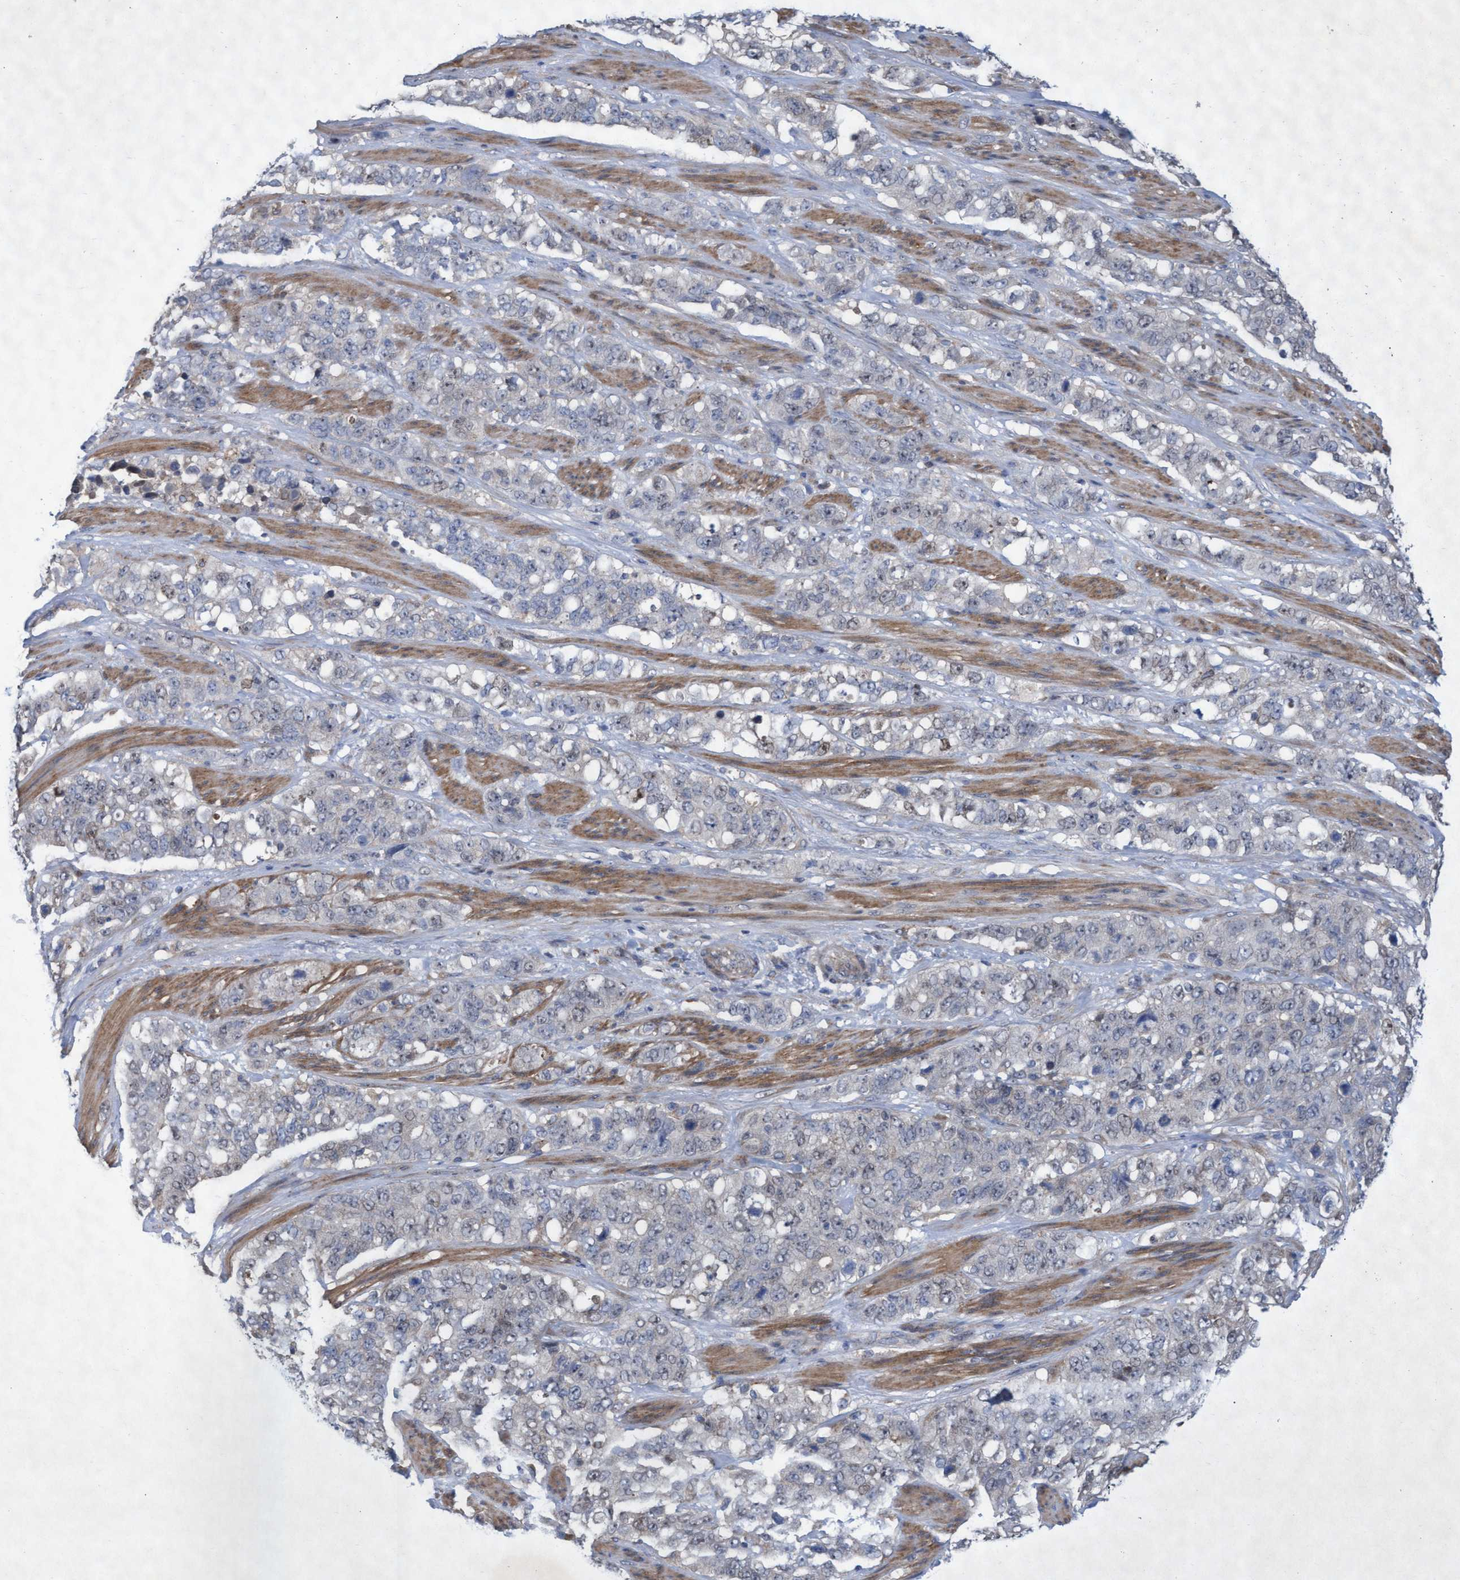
{"staining": {"intensity": "negative", "quantity": "none", "location": "none"}, "tissue": "stomach cancer", "cell_type": "Tumor cells", "image_type": "cancer", "snomed": [{"axis": "morphology", "description": "Adenocarcinoma, NOS"}, {"axis": "topography", "description": "Stomach"}], "caption": "This is a micrograph of immunohistochemistry (IHC) staining of stomach adenocarcinoma, which shows no staining in tumor cells. Brightfield microscopy of immunohistochemistry (IHC) stained with DAB (brown) and hematoxylin (blue), captured at high magnification.", "gene": "ABCF2", "patient": {"sex": "male", "age": 48}}